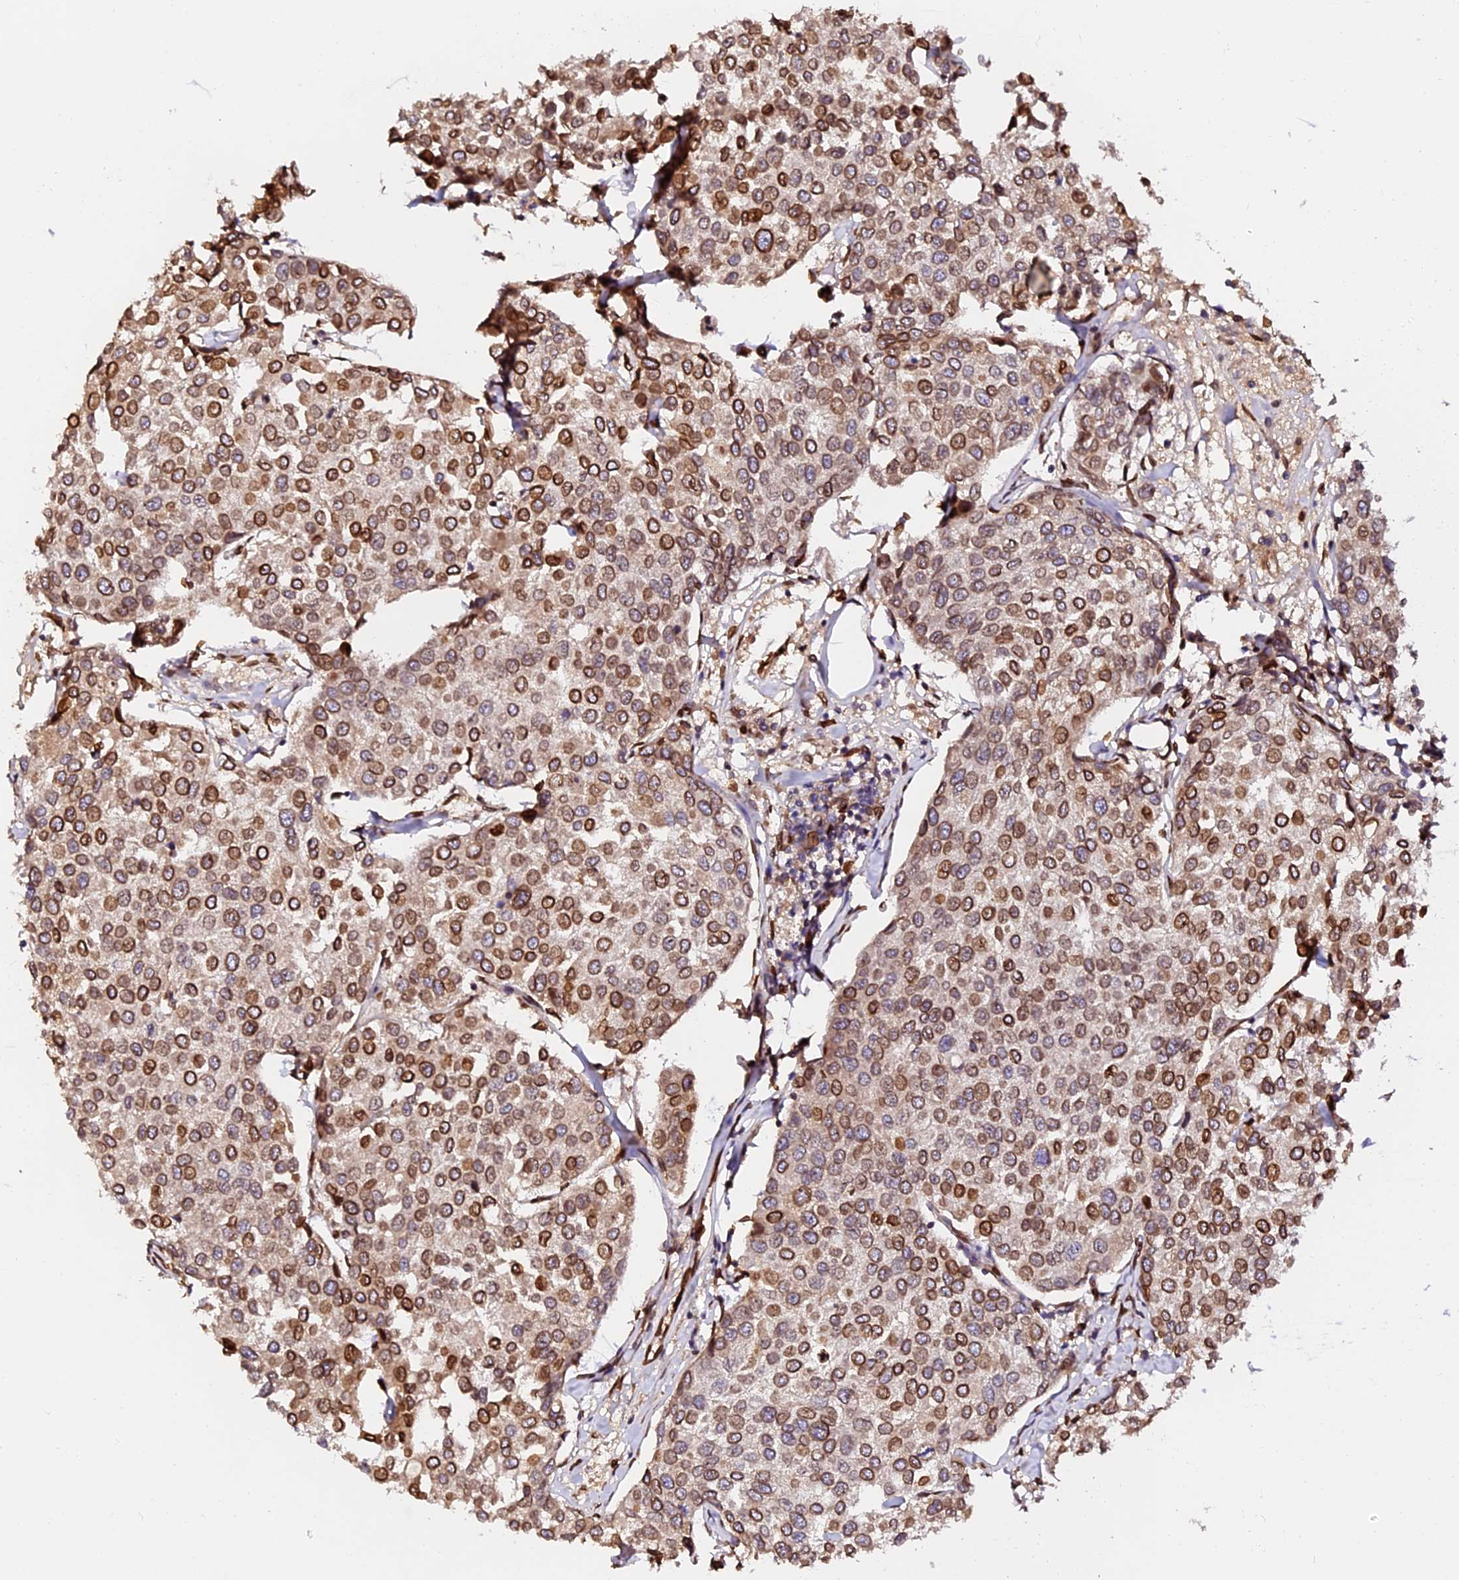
{"staining": {"intensity": "strong", "quantity": ">75%", "location": "cytoplasmic/membranous,nuclear"}, "tissue": "breast cancer", "cell_type": "Tumor cells", "image_type": "cancer", "snomed": [{"axis": "morphology", "description": "Duct carcinoma"}, {"axis": "topography", "description": "Breast"}], "caption": "There is high levels of strong cytoplasmic/membranous and nuclear staining in tumor cells of breast cancer, as demonstrated by immunohistochemical staining (brown color).", "gene": "ANAPC5", "patient": {"sex": "female", "age": 55}}